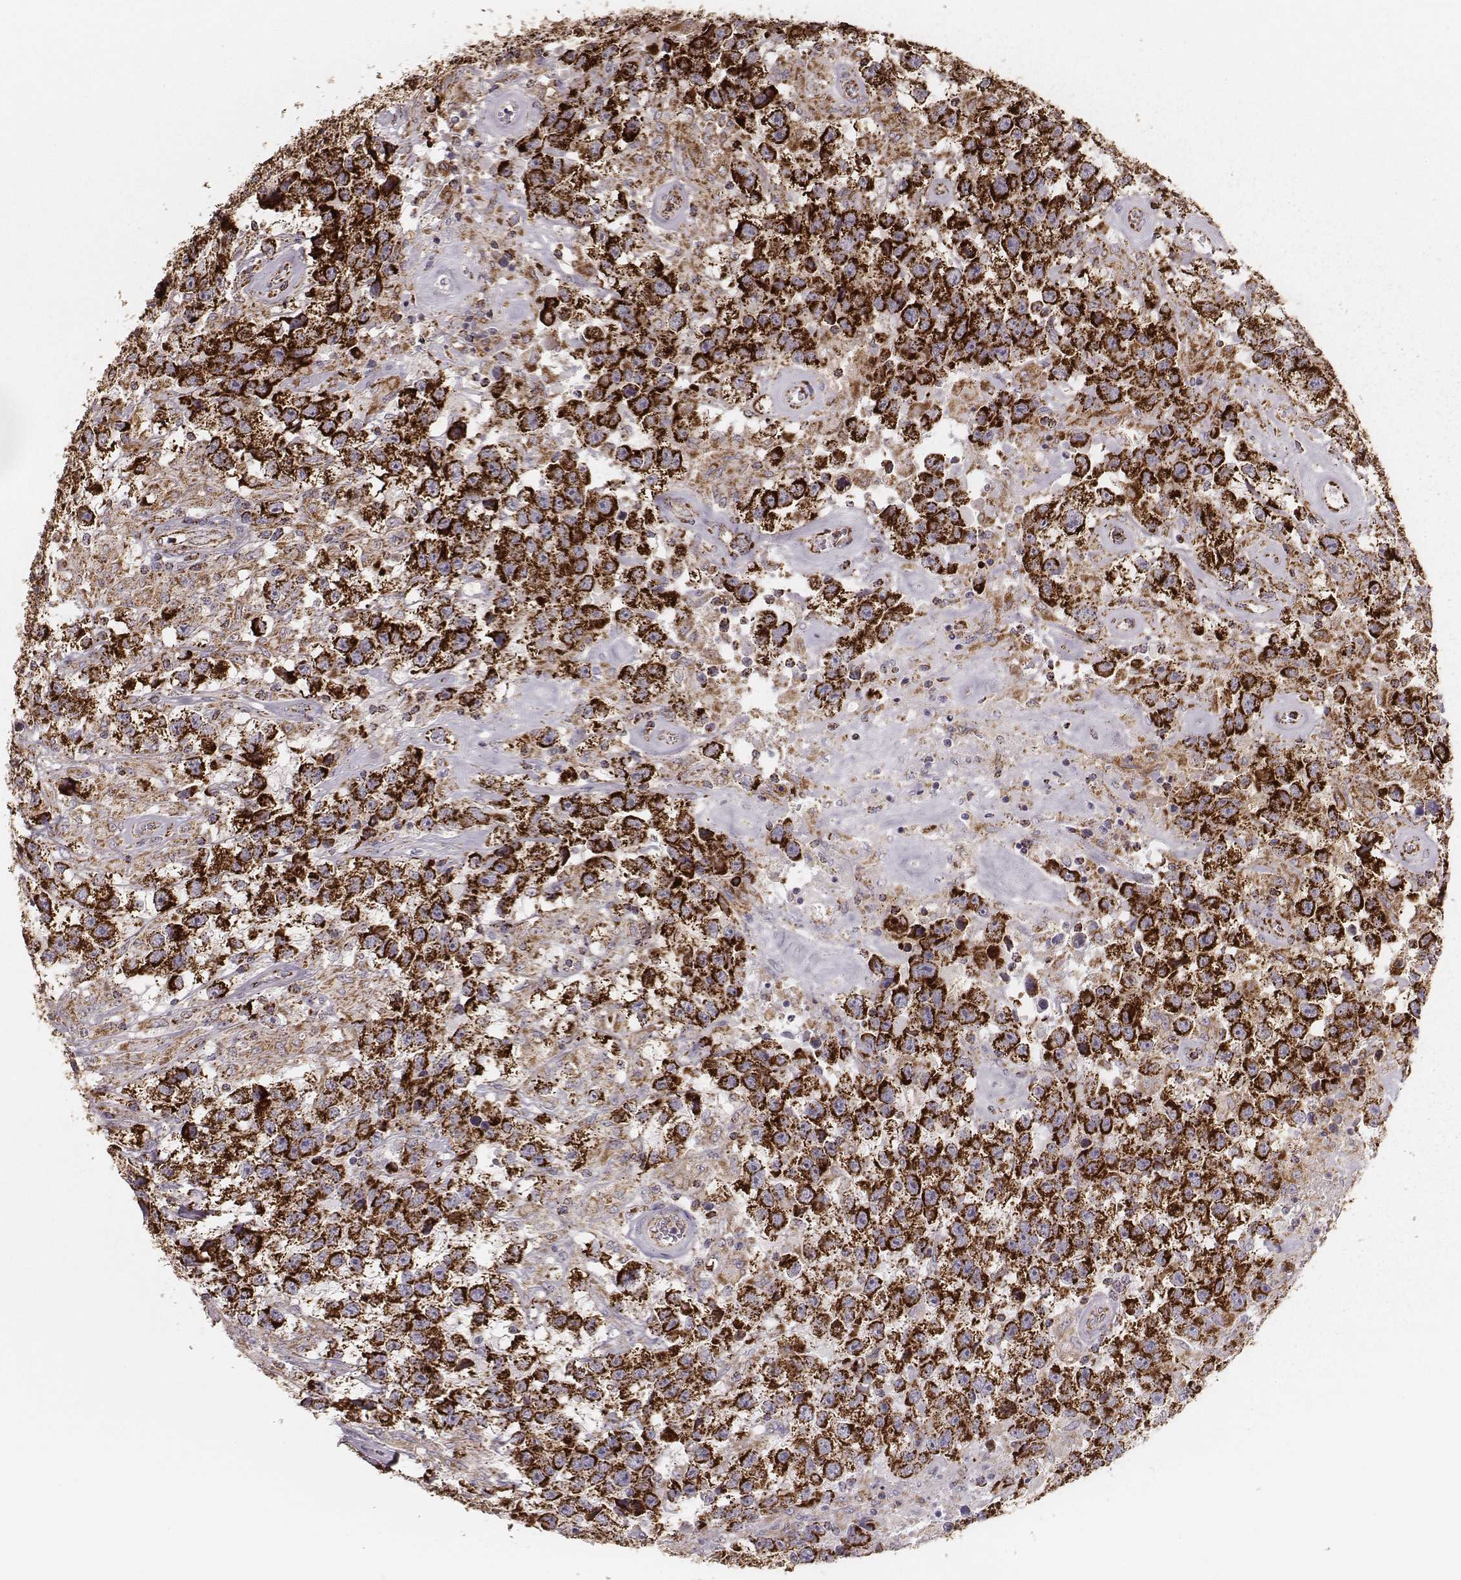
{"staining": {"intensity": "strong", "quantity": ">75%", "location": "cytoplasmic/membranous"}, "tissue": "testis cancer", "cell_type": "Tumor cells", "image_type": "cancer", "snomed": [{"axis": "morphology", "description": "Seminoma, NOS"}, {"axis": "topography", "description": "Testis"}], "caption": "Protein analysis of seminoma (testis) tissue shows strong cytoplasmic/membranous staining in about >75% of tumor cells.", "gene": "TUFM", "patient": {"sex": "male", "age": 43}}